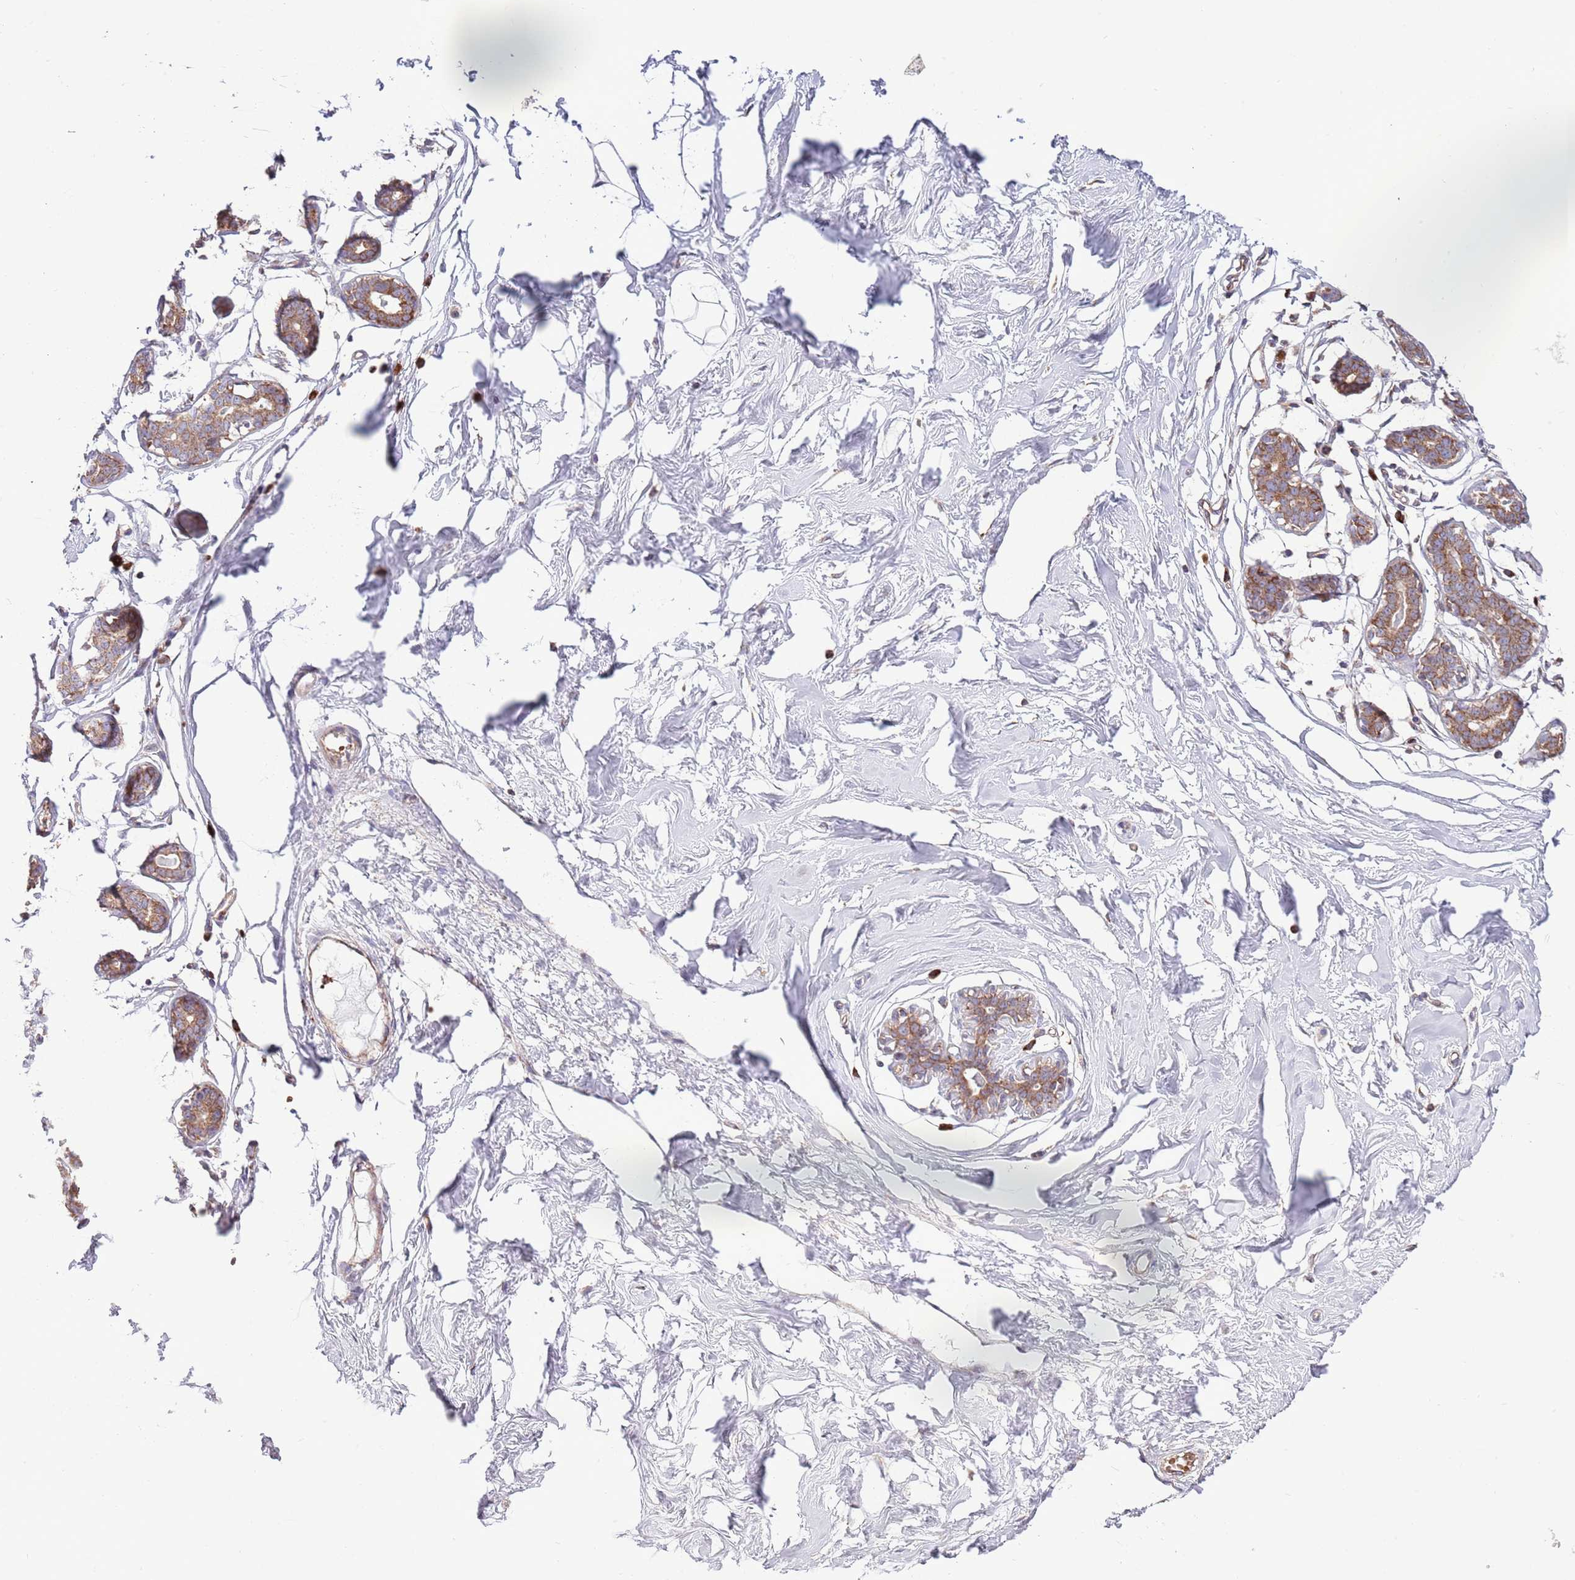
{"staining": {"intensity": "negative", "quantity": "none", "location": "none"}, "tissue": "breast", "cell_type": "Adipocytes", "image_type": "normal", "snomed": [{"axis": "morphology", "description": "Normal tissue, NOS"}, {"axis": "morphology", "description": "Adenoma, NOS"}, {"axis": "topography", "description": "Breast"}], "caption": "IHC image of normal breast: breast stained with DAB (3,3'-diaminobenzidine) shows no significant protein positivity in adipocytes.", "gene": "DAND5", "patient": {"sex": "female", "age": 23}}